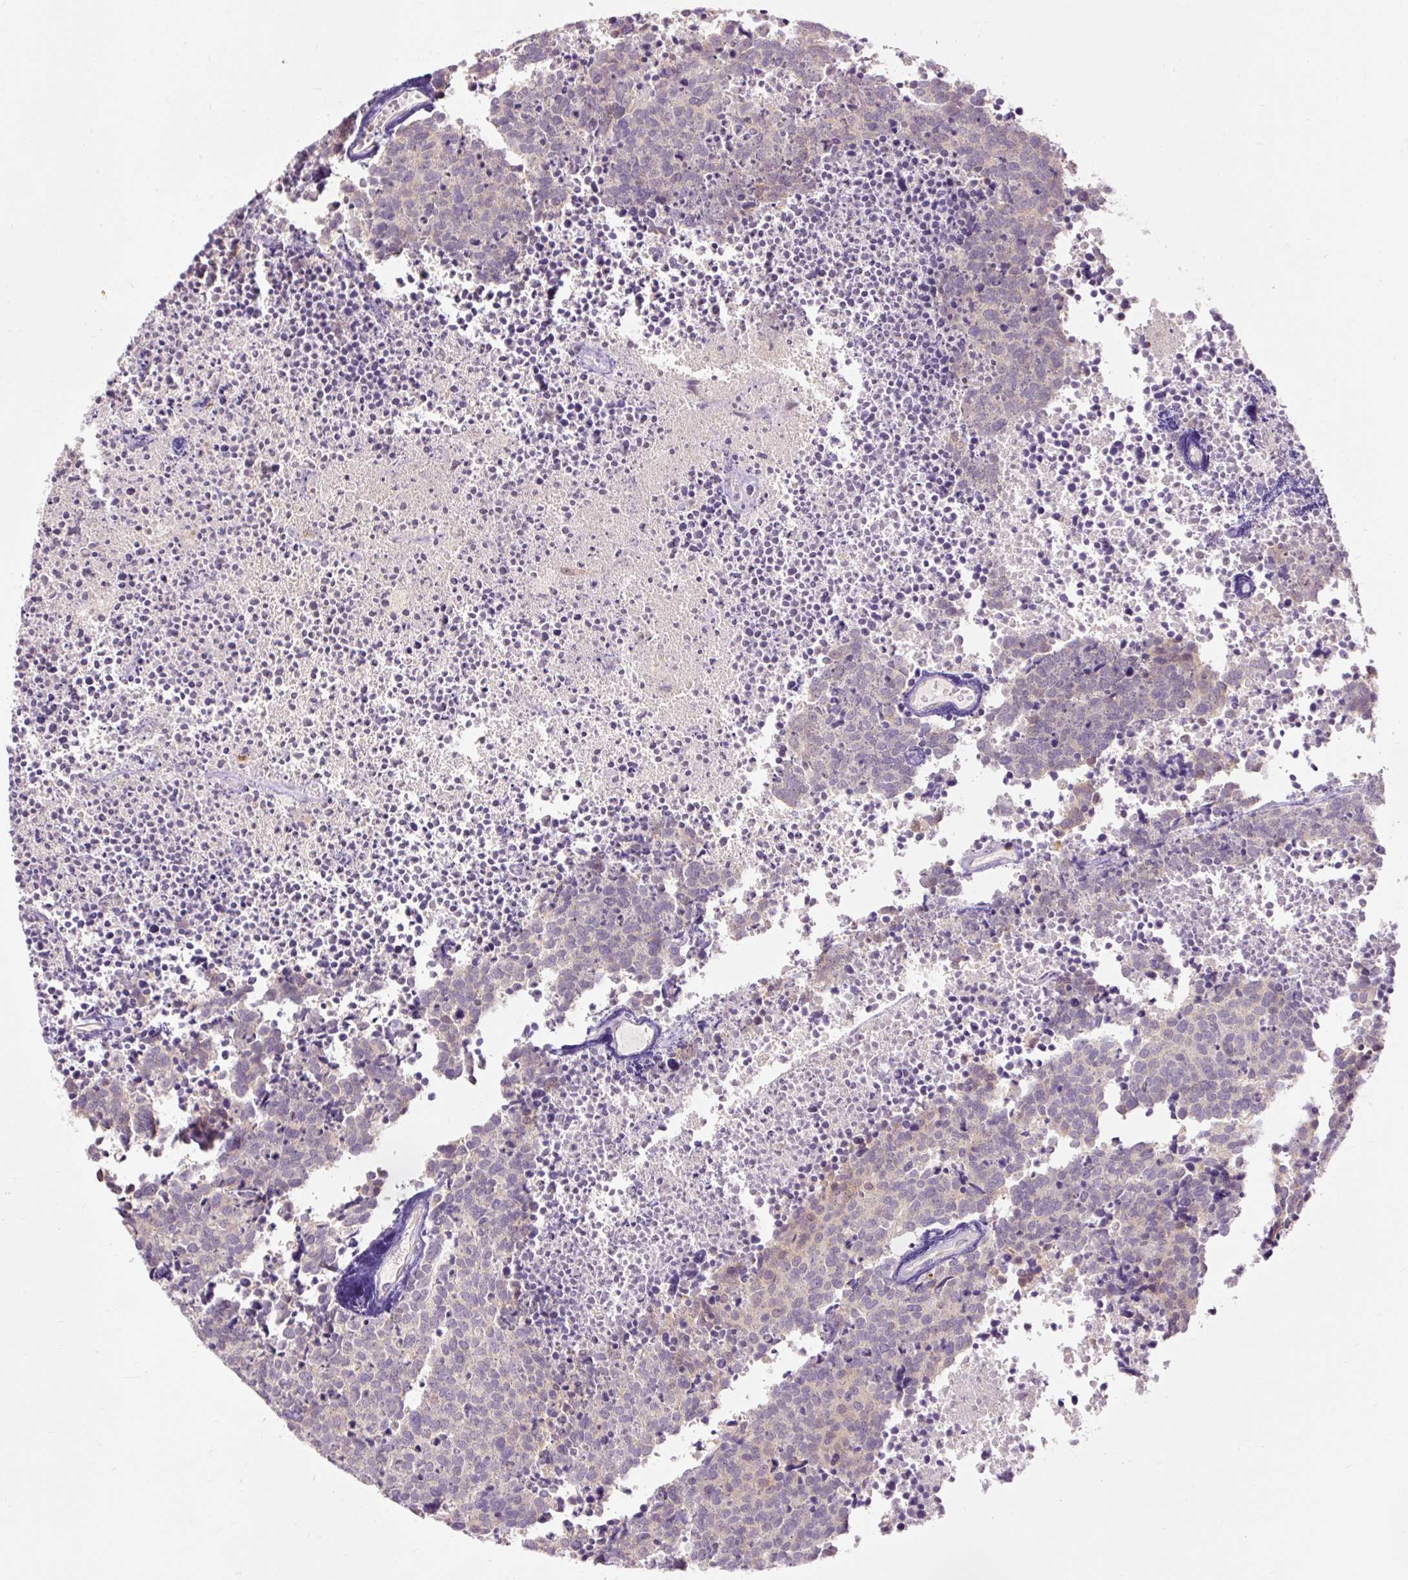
{"staining": {"intensity": "weak", "quantity": "25%-75%", "location": "cytoplasmic/membranous"}, "tissue": "carcinoid", "cell_type": "Tumor cells", "image_type": "cancer", "snomed": [{"axis": "morphology", "description": "Carcinoid, malignant, NOS"}, {"axis": "topography", "description": "Skin"}], "caption": "High-power microscopy captured an immunohistochemistry (IHC) photomicrograph of carcinoid (malignant), revealing weak cytoplasmic/membranous positivity in approximately 25%-75% of tumor cells.", "gene": "PRDX5", "patient": {"sex": "female", "age": 79}}